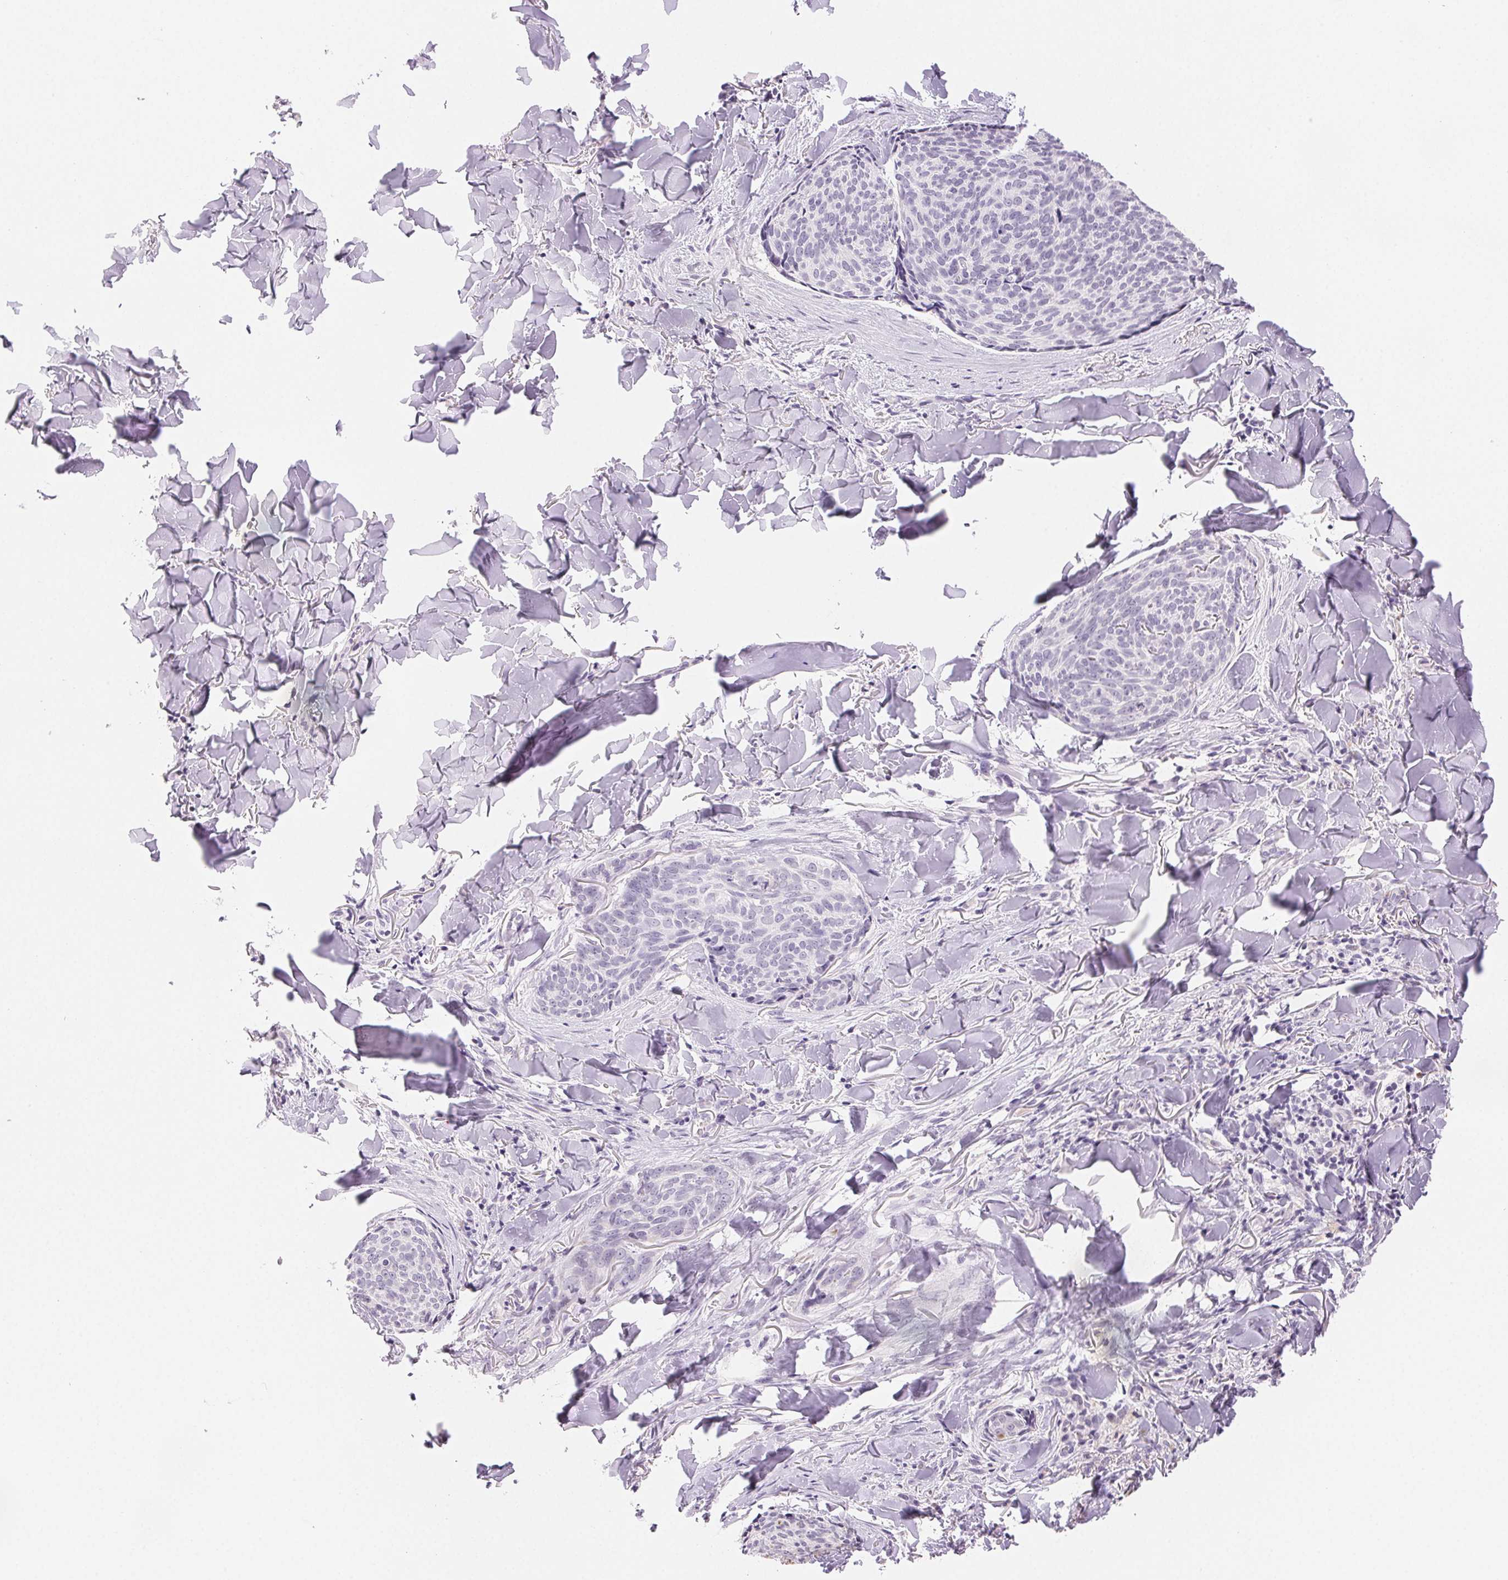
{"staining": {"intensity": "negative", "quantity": "none", "location": "none"}, "tissue": "skin cancer", "cell_type": "Tumor cells", "image_type": "cancer", "snomed": [{"axis": "morphology", "description": "Basal cell carcinoma"}, {"axis": "topography", "description": "Skin"}], "caption": "Basal cell carcinoma (skin) stained for a protein using IHC exhibits no expression tumor cells.", "gene": "BPIFB2", "patient": {"sex": "female", "age": 82}}